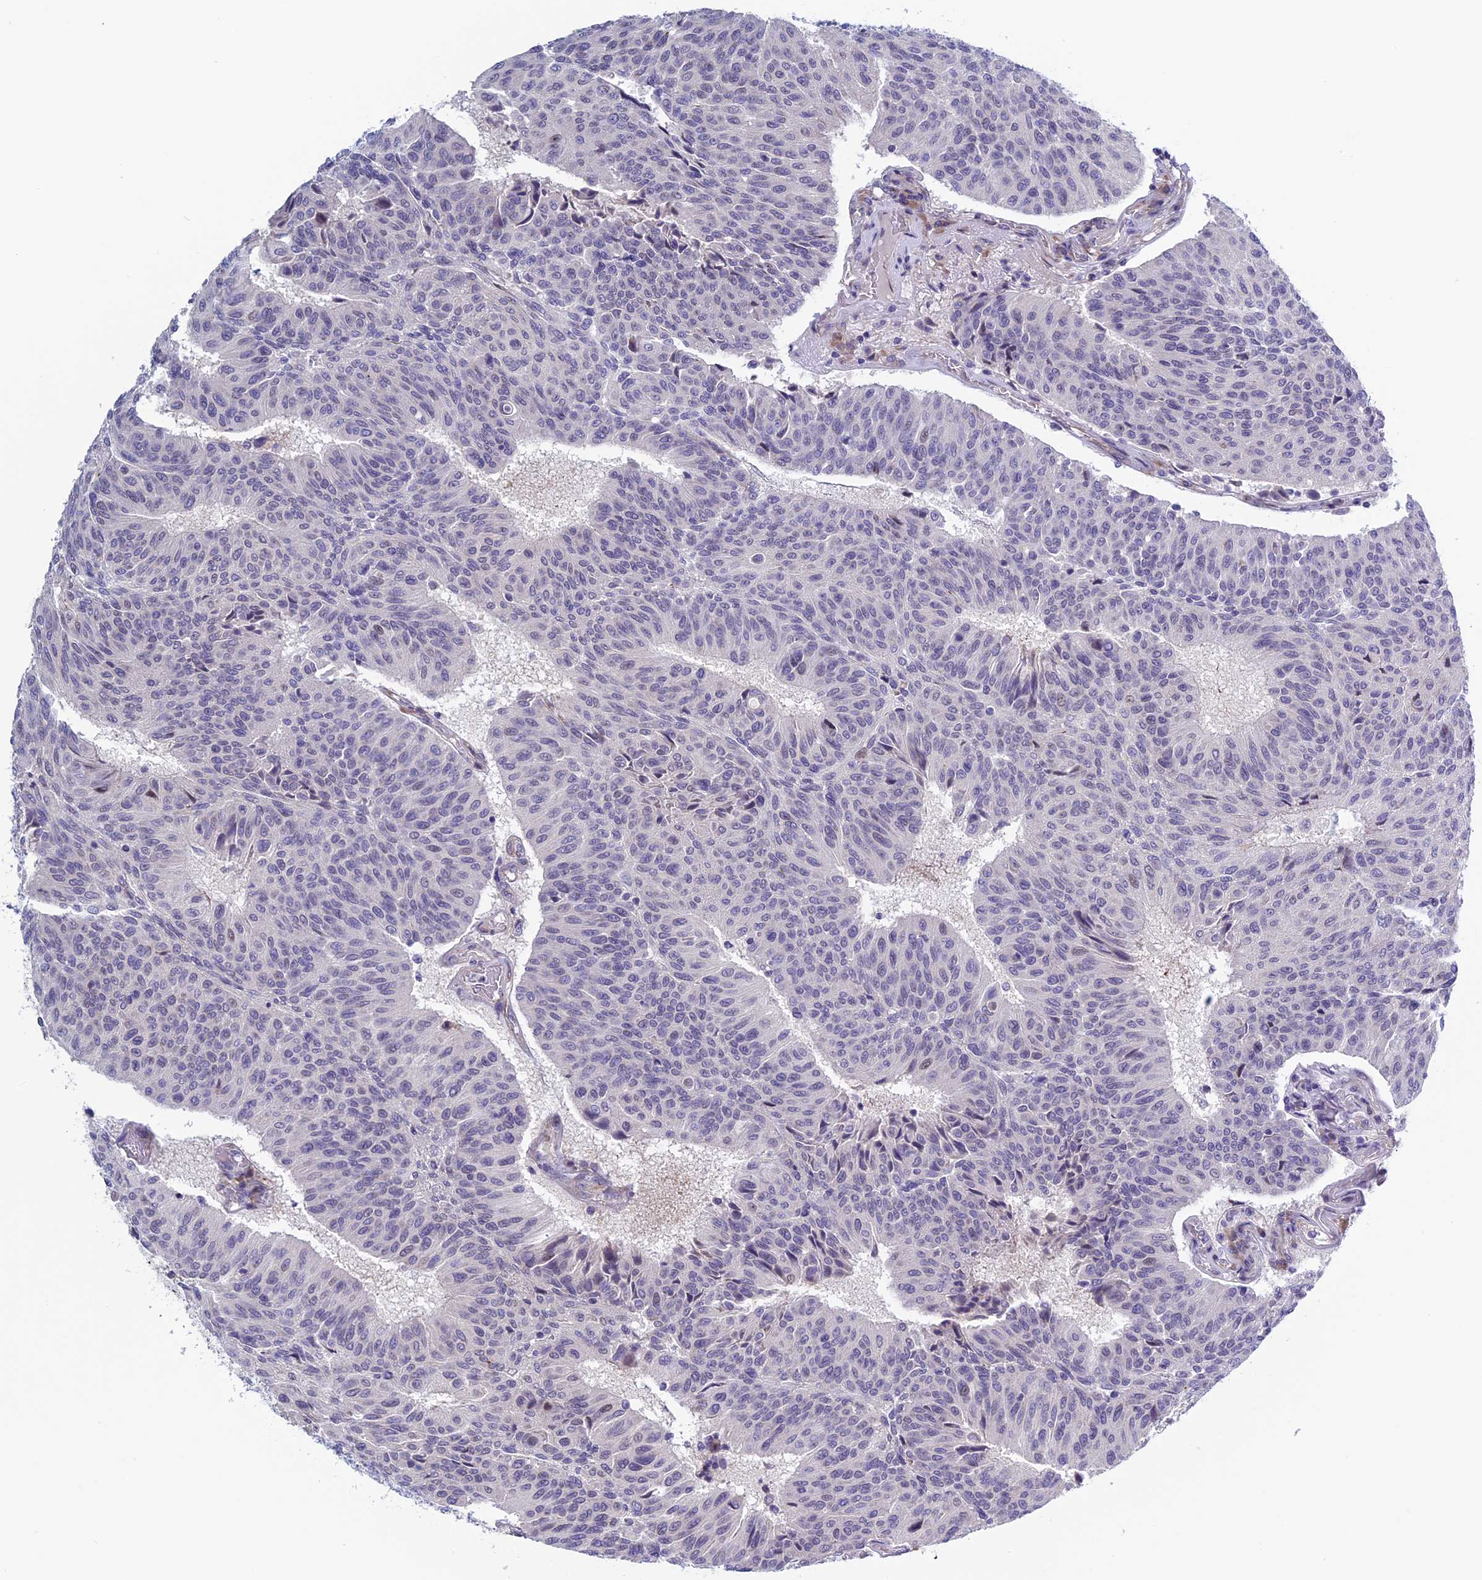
{"staining": {"intensity": "negative", "quantity": "none", "location": "none"}, "tissue": "urothelial cancer", "cell_type": "Tumor cells", "image_type": "cancer", "snomed": [{"axis": "morphology", "description": "Urothelial carcinoma, High grade"}, {"axis": "topography", "description": "Urinary bladder"}], "caption": "A micrograph of human high-grade urothelial carcinoma is negative for staining in tumor cells.", "gene": "BCL2L10", "patient": {"sex": "male", "age": 66}}